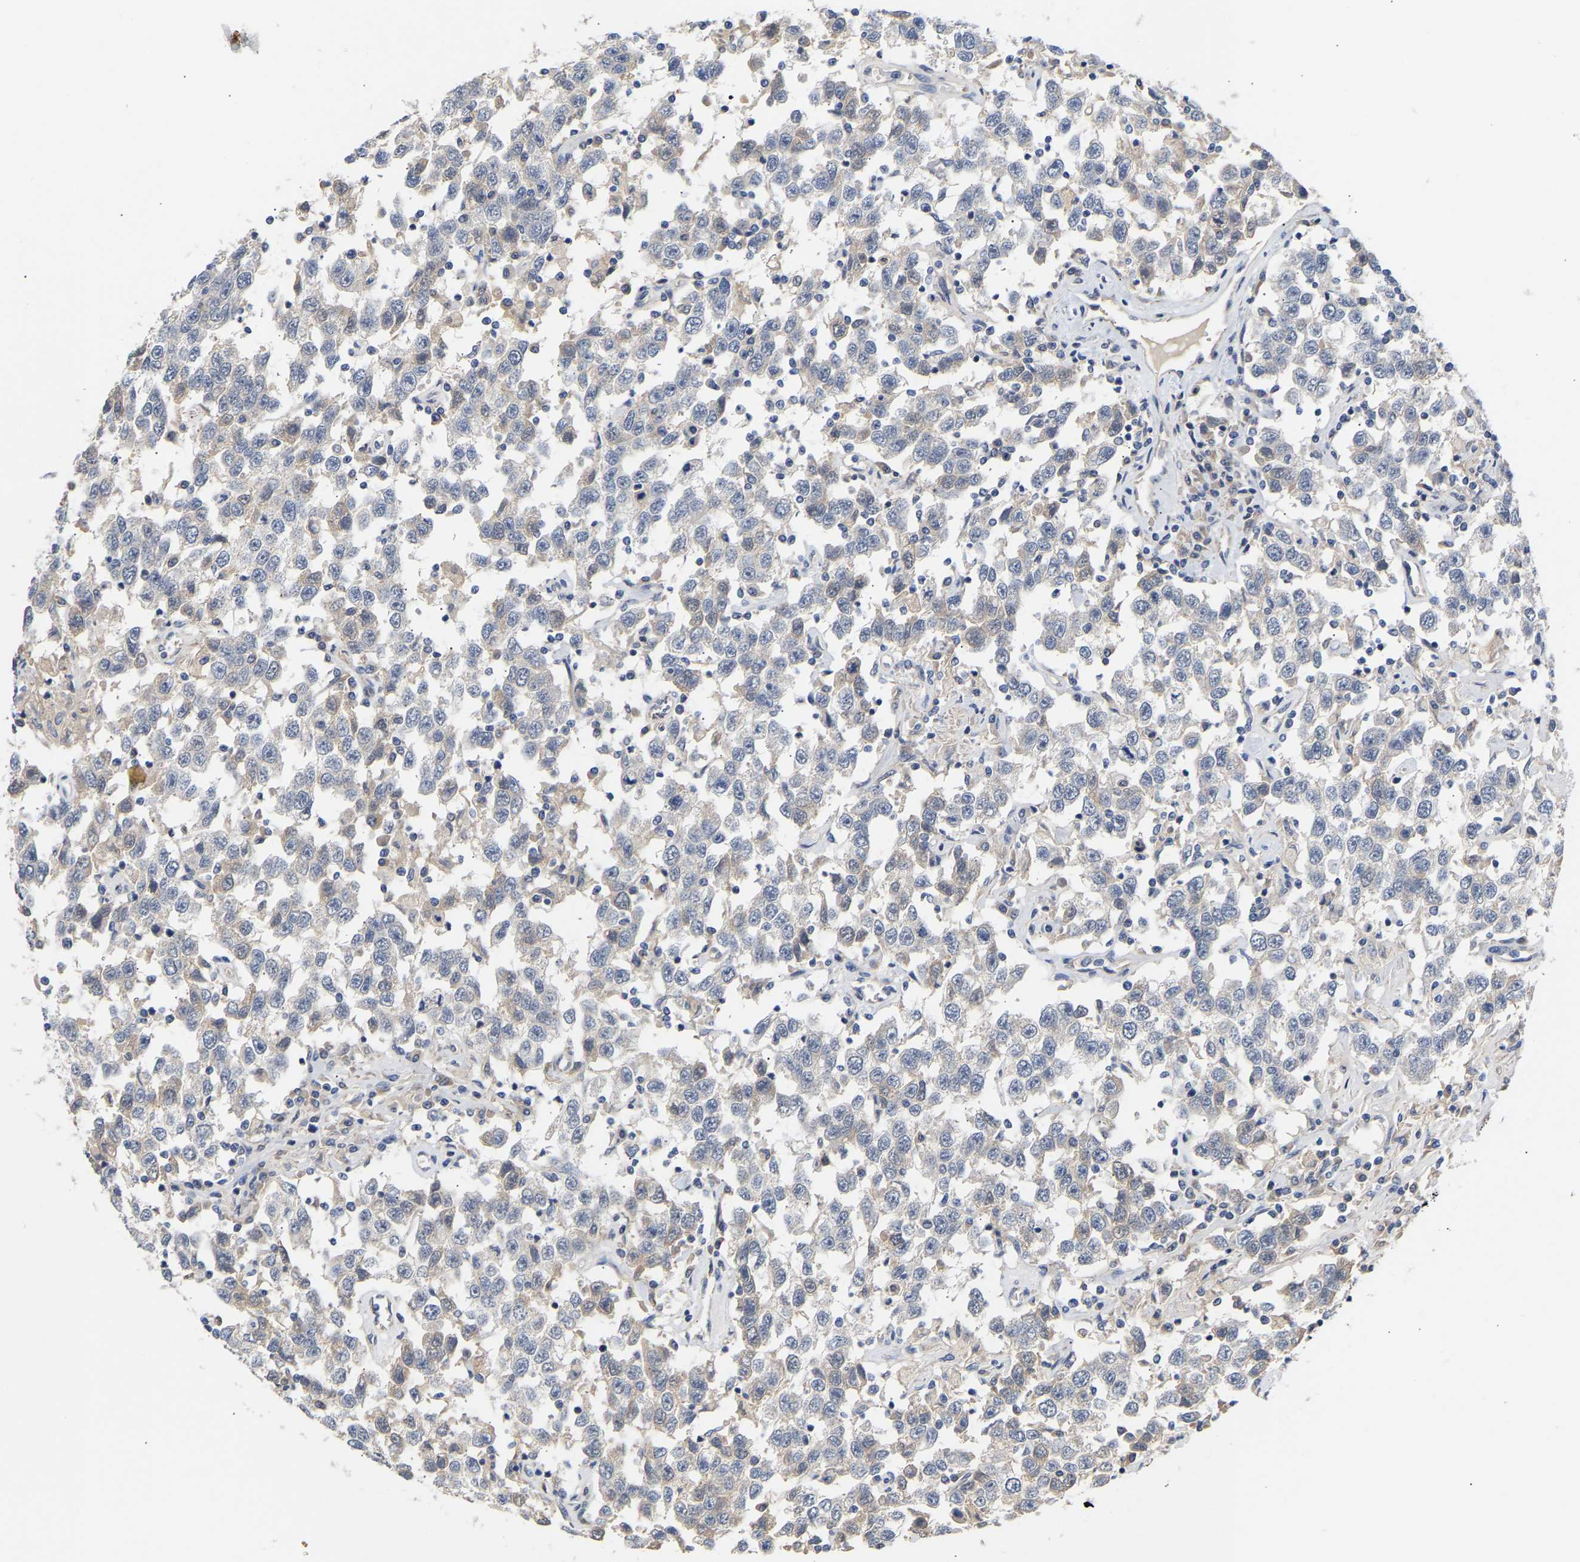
{"staining": {"intensity": "weak", "quantity": "<25%", "location": "cytoplasmic/membranous"}, "tissue": "testis cancer", "cell_type": "Tumor cells", "image_type": "cancer", "snomed": [{"axis": "morphology", "description": "Seminoma, NOS"}, {"axis": "topography", "description": "Testis"}], "caption": "IHC micrograph of seminoma (testis) stained for a protein (brown), which shows no expression in tumor cells.", "gene": "KASH5", "patient": {"sex": "male", "age": 41}}